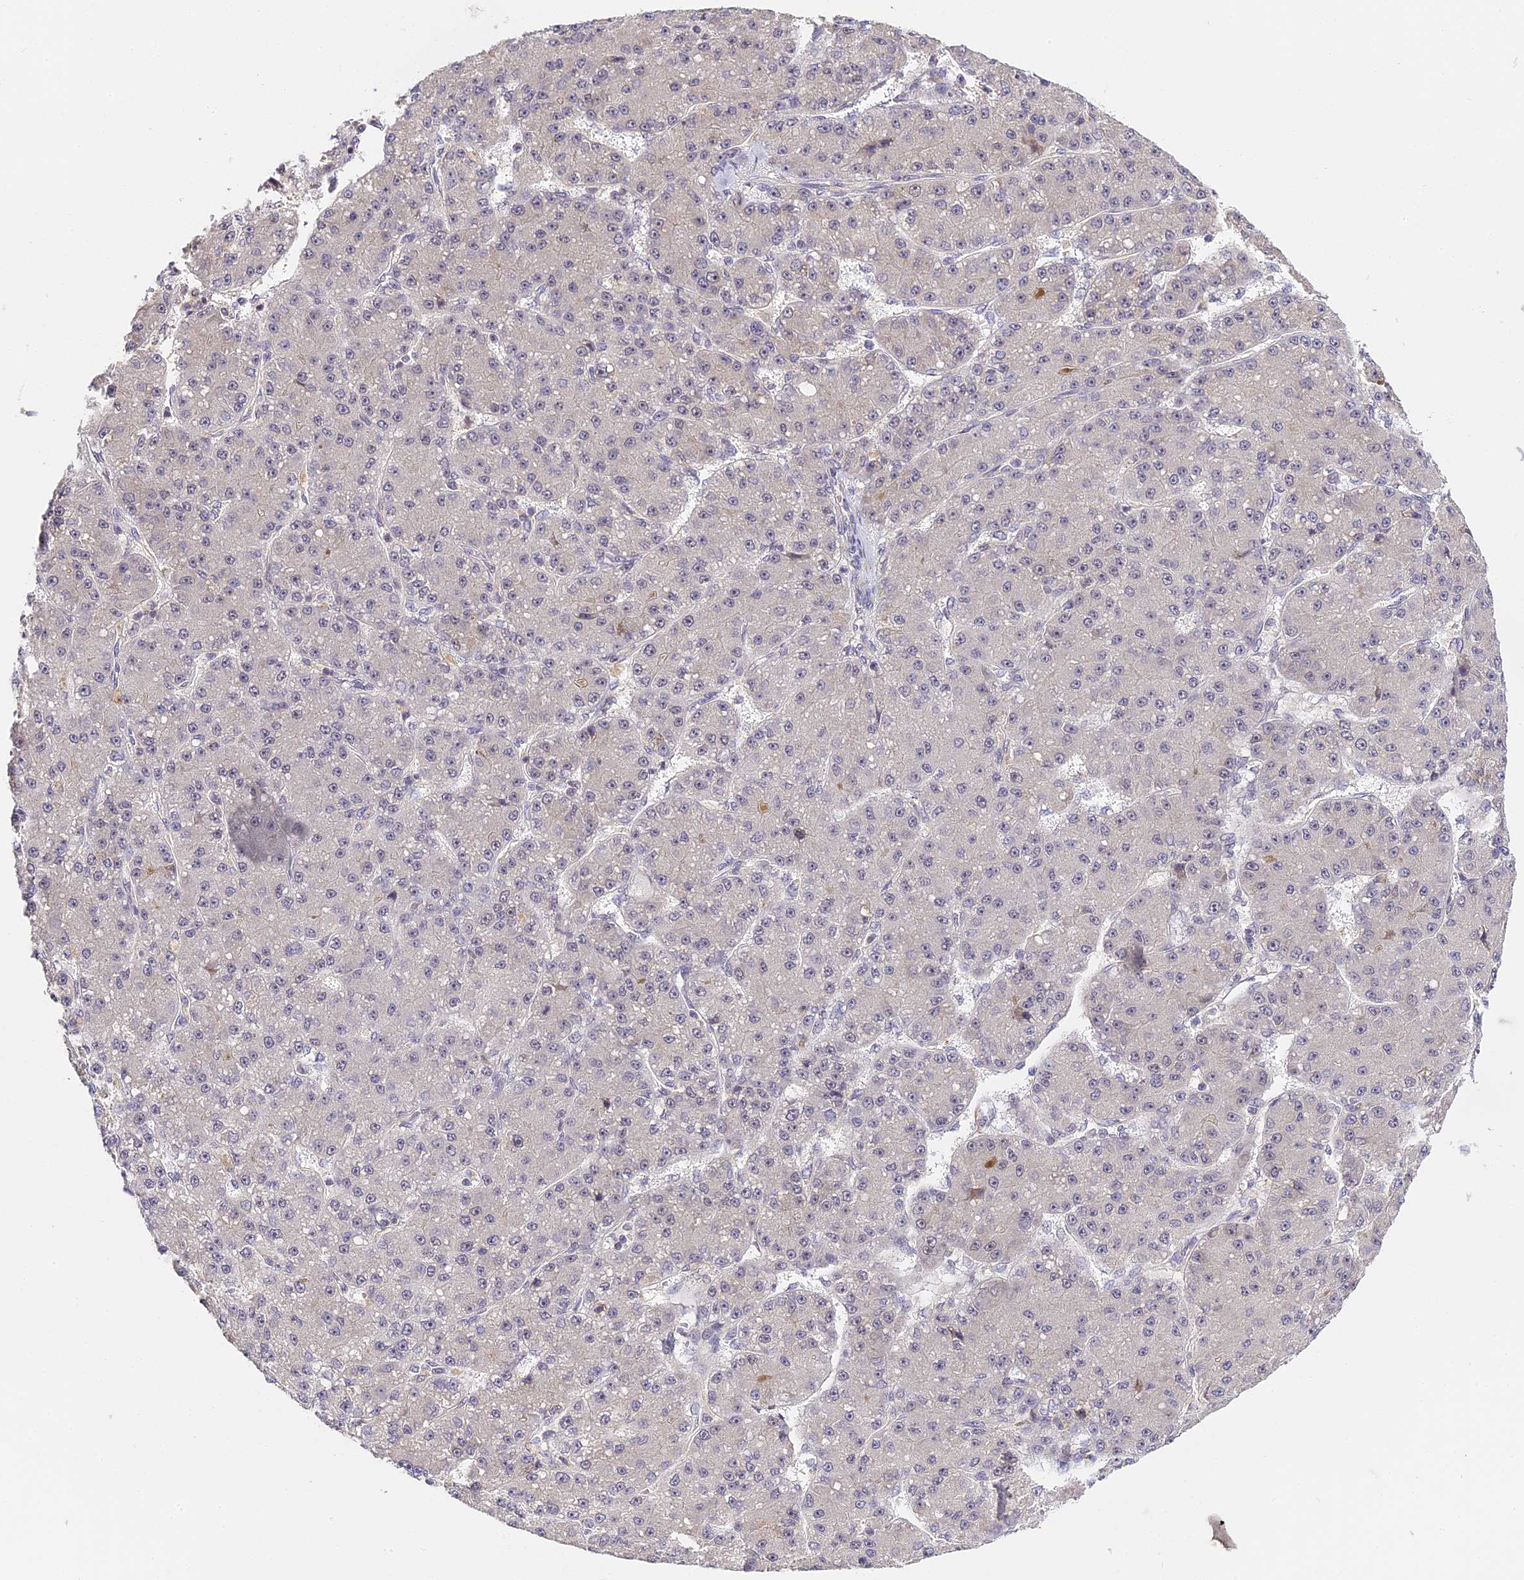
{"staining": {"intensity": "negative", "quantity": "none", "location": "none"}, "tissue": "liver cancer", "cell_type": "Tumor cells", "image_type": "cancer", "snomed": [{"axis": "morphology", "description": "Carcinoma, Hepatocellular, NOS"}, {"axis": "topography", "description": "Liver"}], "caption": "Immunohistochemical staining of hepatocellular carcinoma (liver) exhibits no significant positivity in tumor cells. (Brightfield microscopy of DAB (3,3'-diaminobenzidine) immunohistochemistry (IHC) at high magnification).", "gene": "IMPACT", "patient": {"sex": "male", "age": 67}}